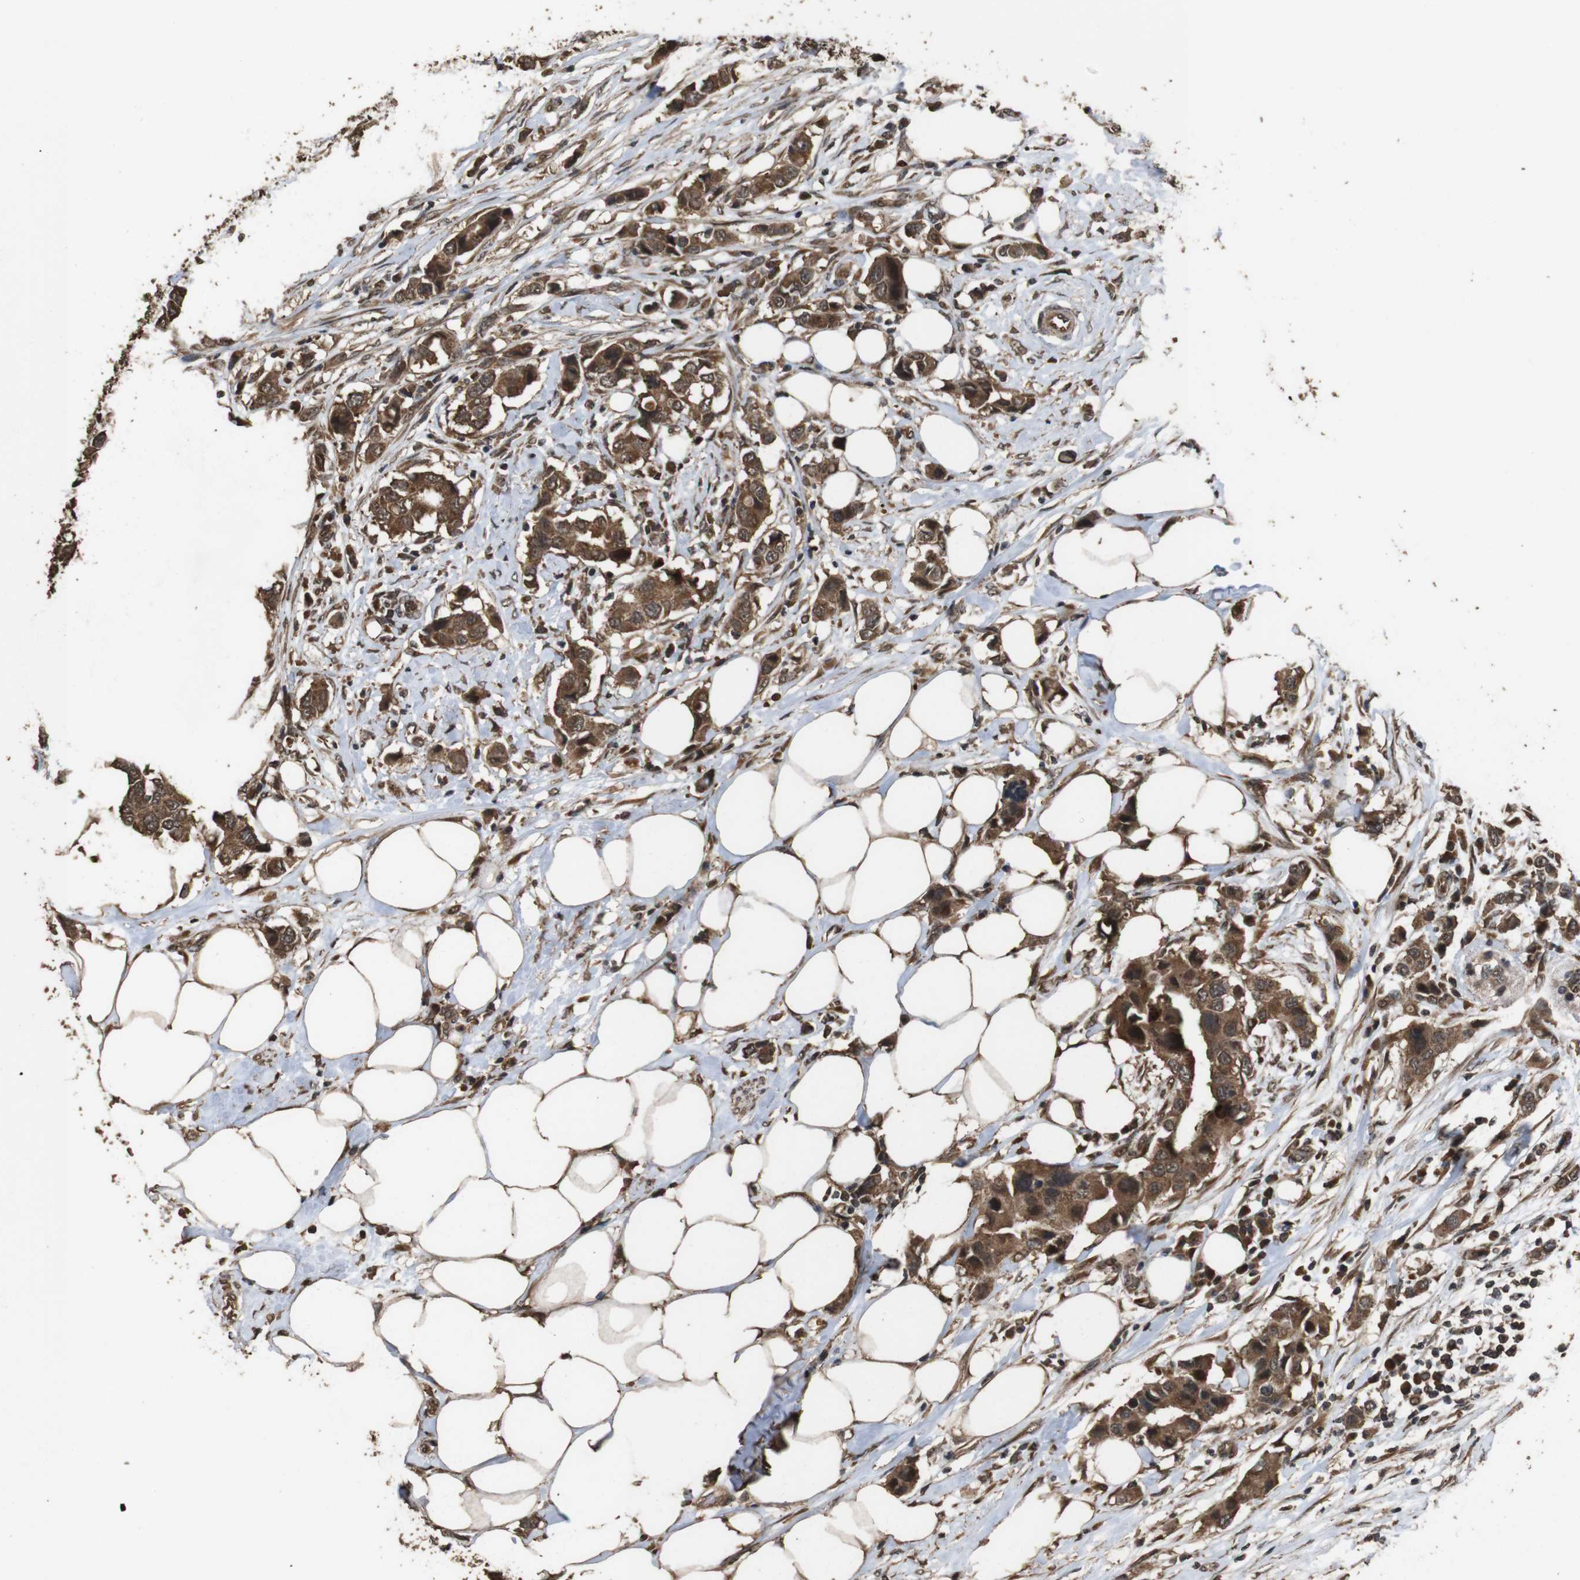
{"staining": {"intensity": "moderate", "quantity": ">75%", "location": "cytoplasmic/membranous"}, "tissue": "breast cancer", "cell_type": "Tumor cells", "image_type": "cancer", "snomed": [{"axis": "morphology", "description": "Normal tissue, NOS"}, {"axis": "morphology", "description": "Duct carcinoma"}, {"axis": "topography", "description": "Breast"}], "caption": "Immunohistochemical staining of human breast invasive ductal carcinoma exhibits medium levels of moderate cytoplasmic/membranous positivity in about >75% of tumor cells. (DAB IHC, brown staining for protein, blue staining for nuclei).", "gene": "RRAS2", "patient": {"sex": "female", "age": 50}}